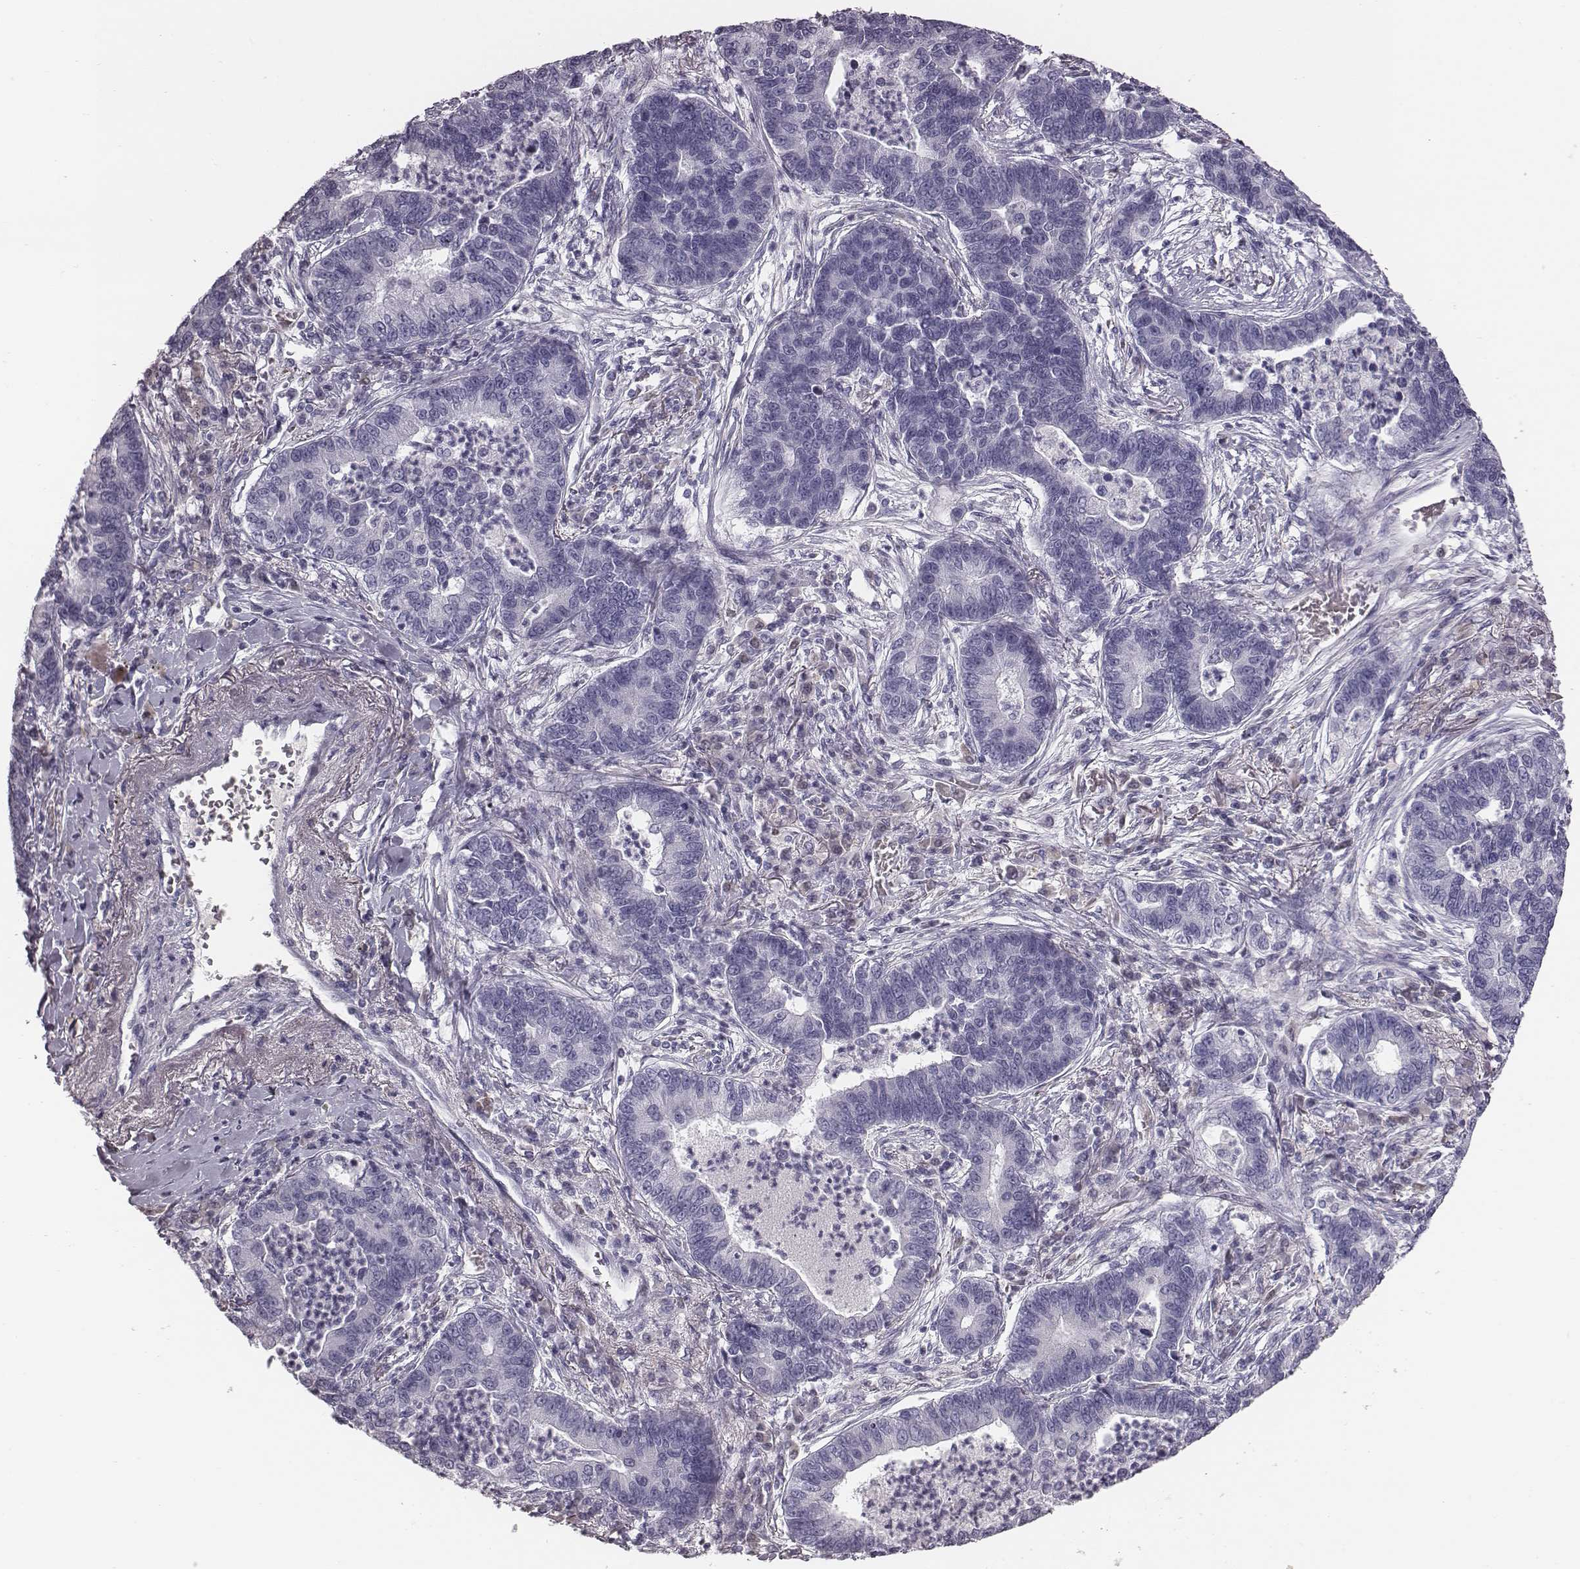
{"staining": {"intensity": "negative", "quantity": "none", "location": "none"}, "tissue": "lung cancer", "cell_type": "Tumor cells", "image_type": "cancer", "snomed": [{"axis": "morphology", "description": "Adenocarcinoma, NOS"}, {"axis": "topography", "description": "Lung"}], "caption": "Lung cancer was stained to show a protein in brown. There is no significant staining in tumor cells.", "gene": "CRISP1", "patient": {"sex": "female", "age": 57}}